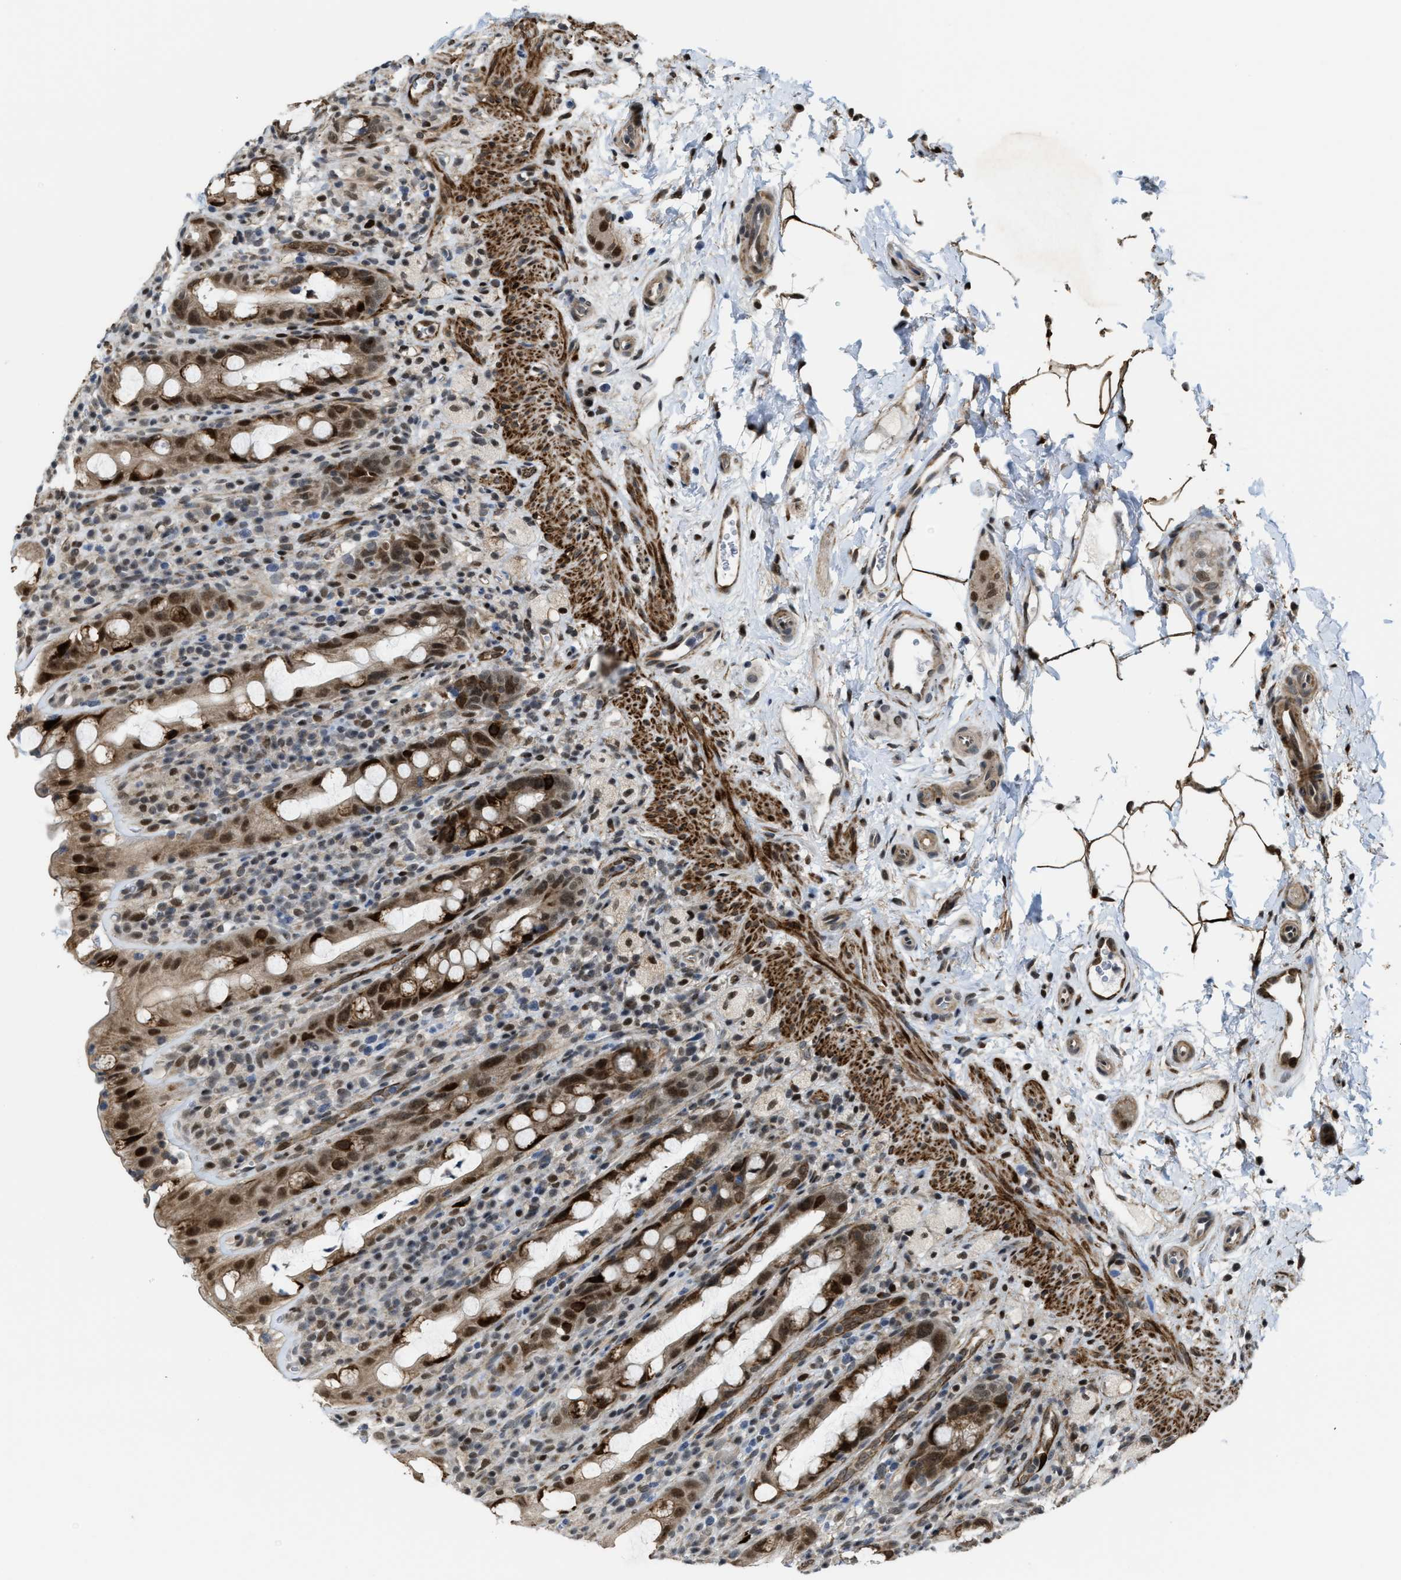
{"staining": {"intensity": "strong", "quantity": ">75%", "location": "cytoplasmic/membranous,nuclear"}, "tissue": "rectum", "cell_type": "Glandular cells", "image_type": "normal", "snomed": [{"axis": "morphology", "description": "Normal tissue, NOS"}, {"axis": "topography", "description": "Rectum"}], "caption": "Immunohistochemistry micrograph of unremarkable rectum: human rectum stained using immunohistochemistry displays high levels of strong protein expression localized specifically in the cytoplasmic/membranous,nuclear of glandular cells, appearing as a cytoplasmic/membranous,nuclear brown color.", "gene": "ZNF250", "patient": {"sex": "male", "age": 44}}